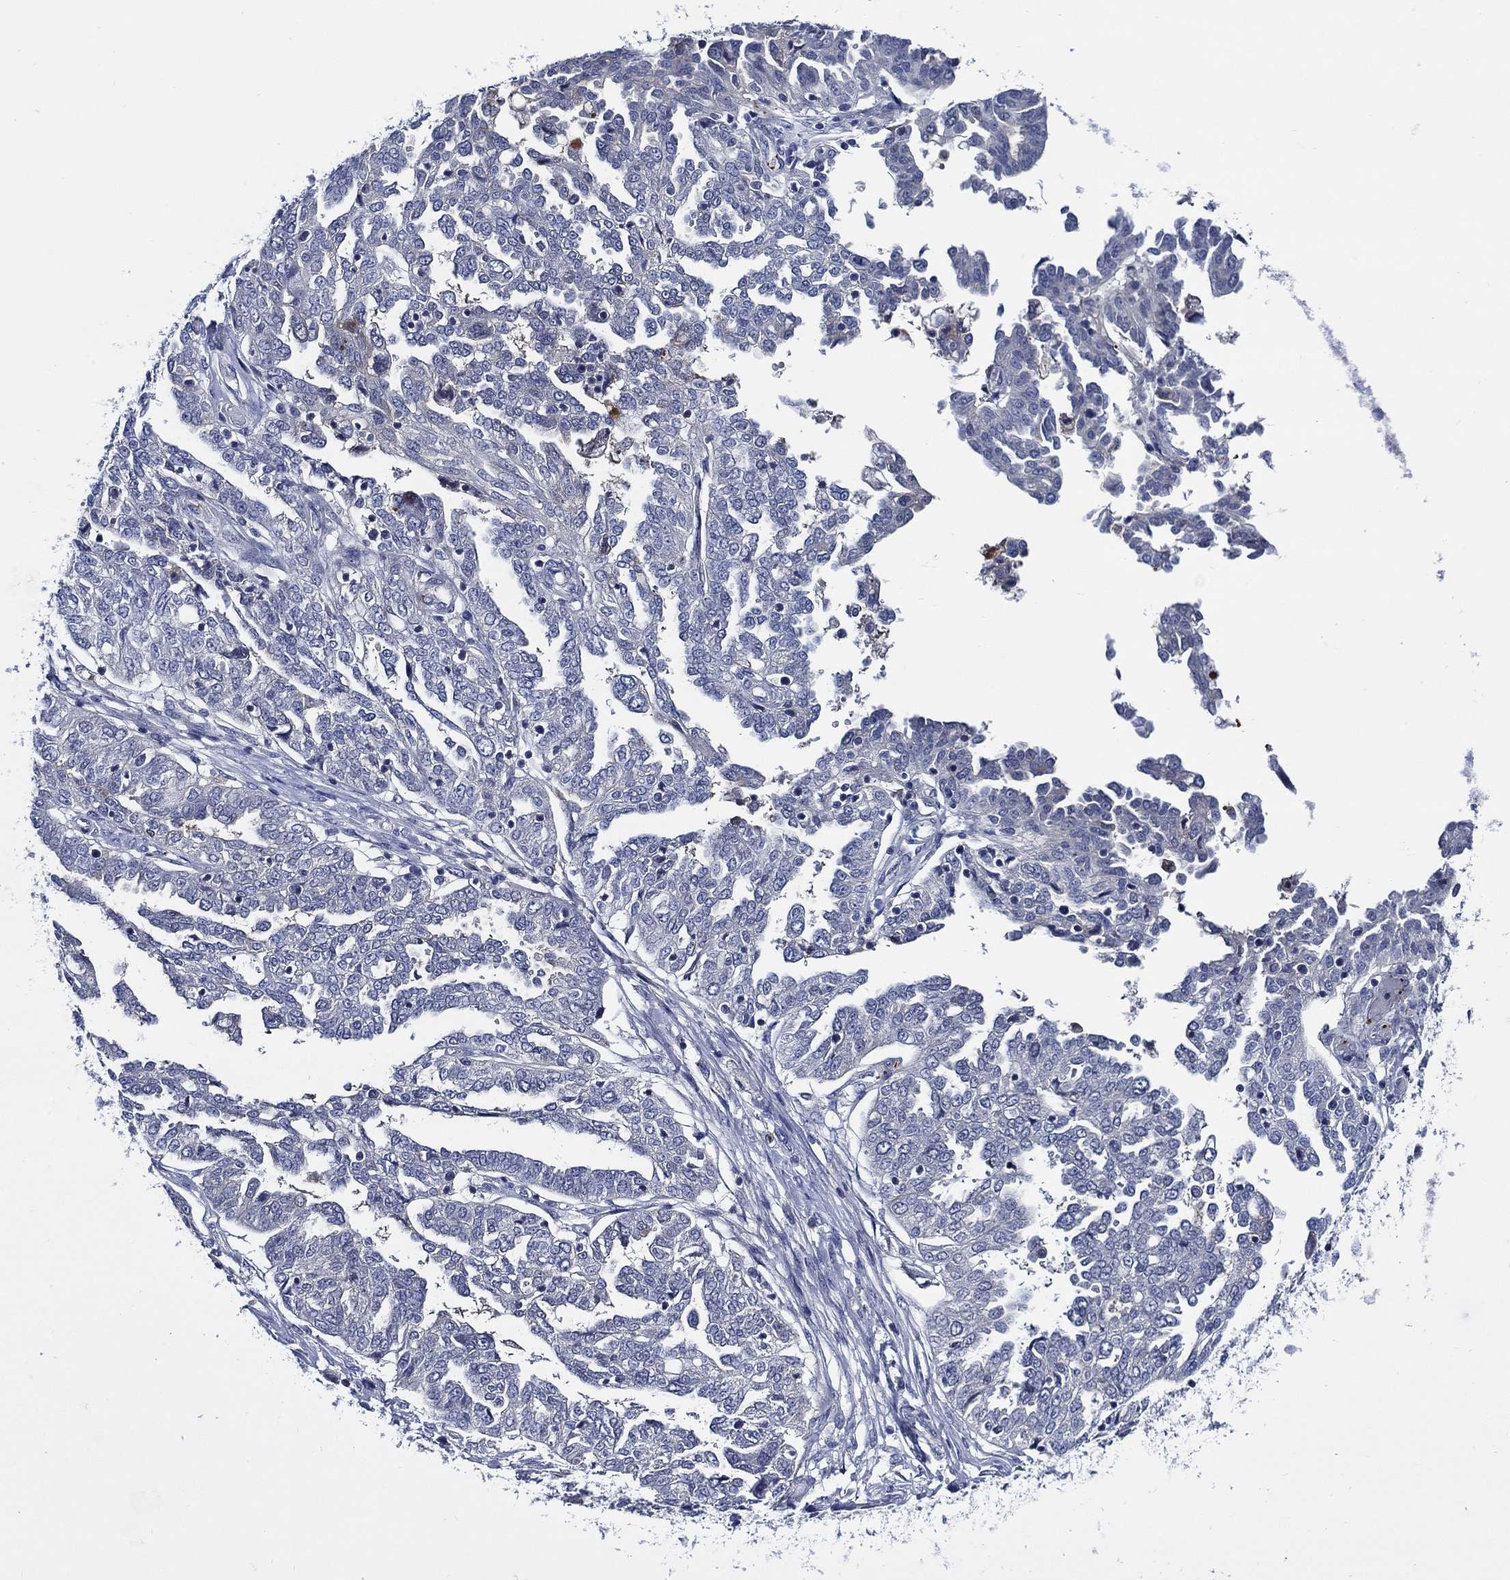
{"staining": {"intensity": "negative", "quantity": "none", "location": "none"}, "tissue": "ovarian cancer", "cell_type": "Tumor cells", "image_type": "cancer", "snomed": [{"axis": "morphology", "description": "Cystadenocarcinoma, serous, NOS"}, {"axis": "topography", "description": "Ovary"}], "caption": "Serous cystadenocarcinoma (ovarian) stained for a protein using immunohistochemistry (IHC) reveals no staining tumor cells.", "gene": "ALOX12", "patient": {"sex": "female", "age": 67}}